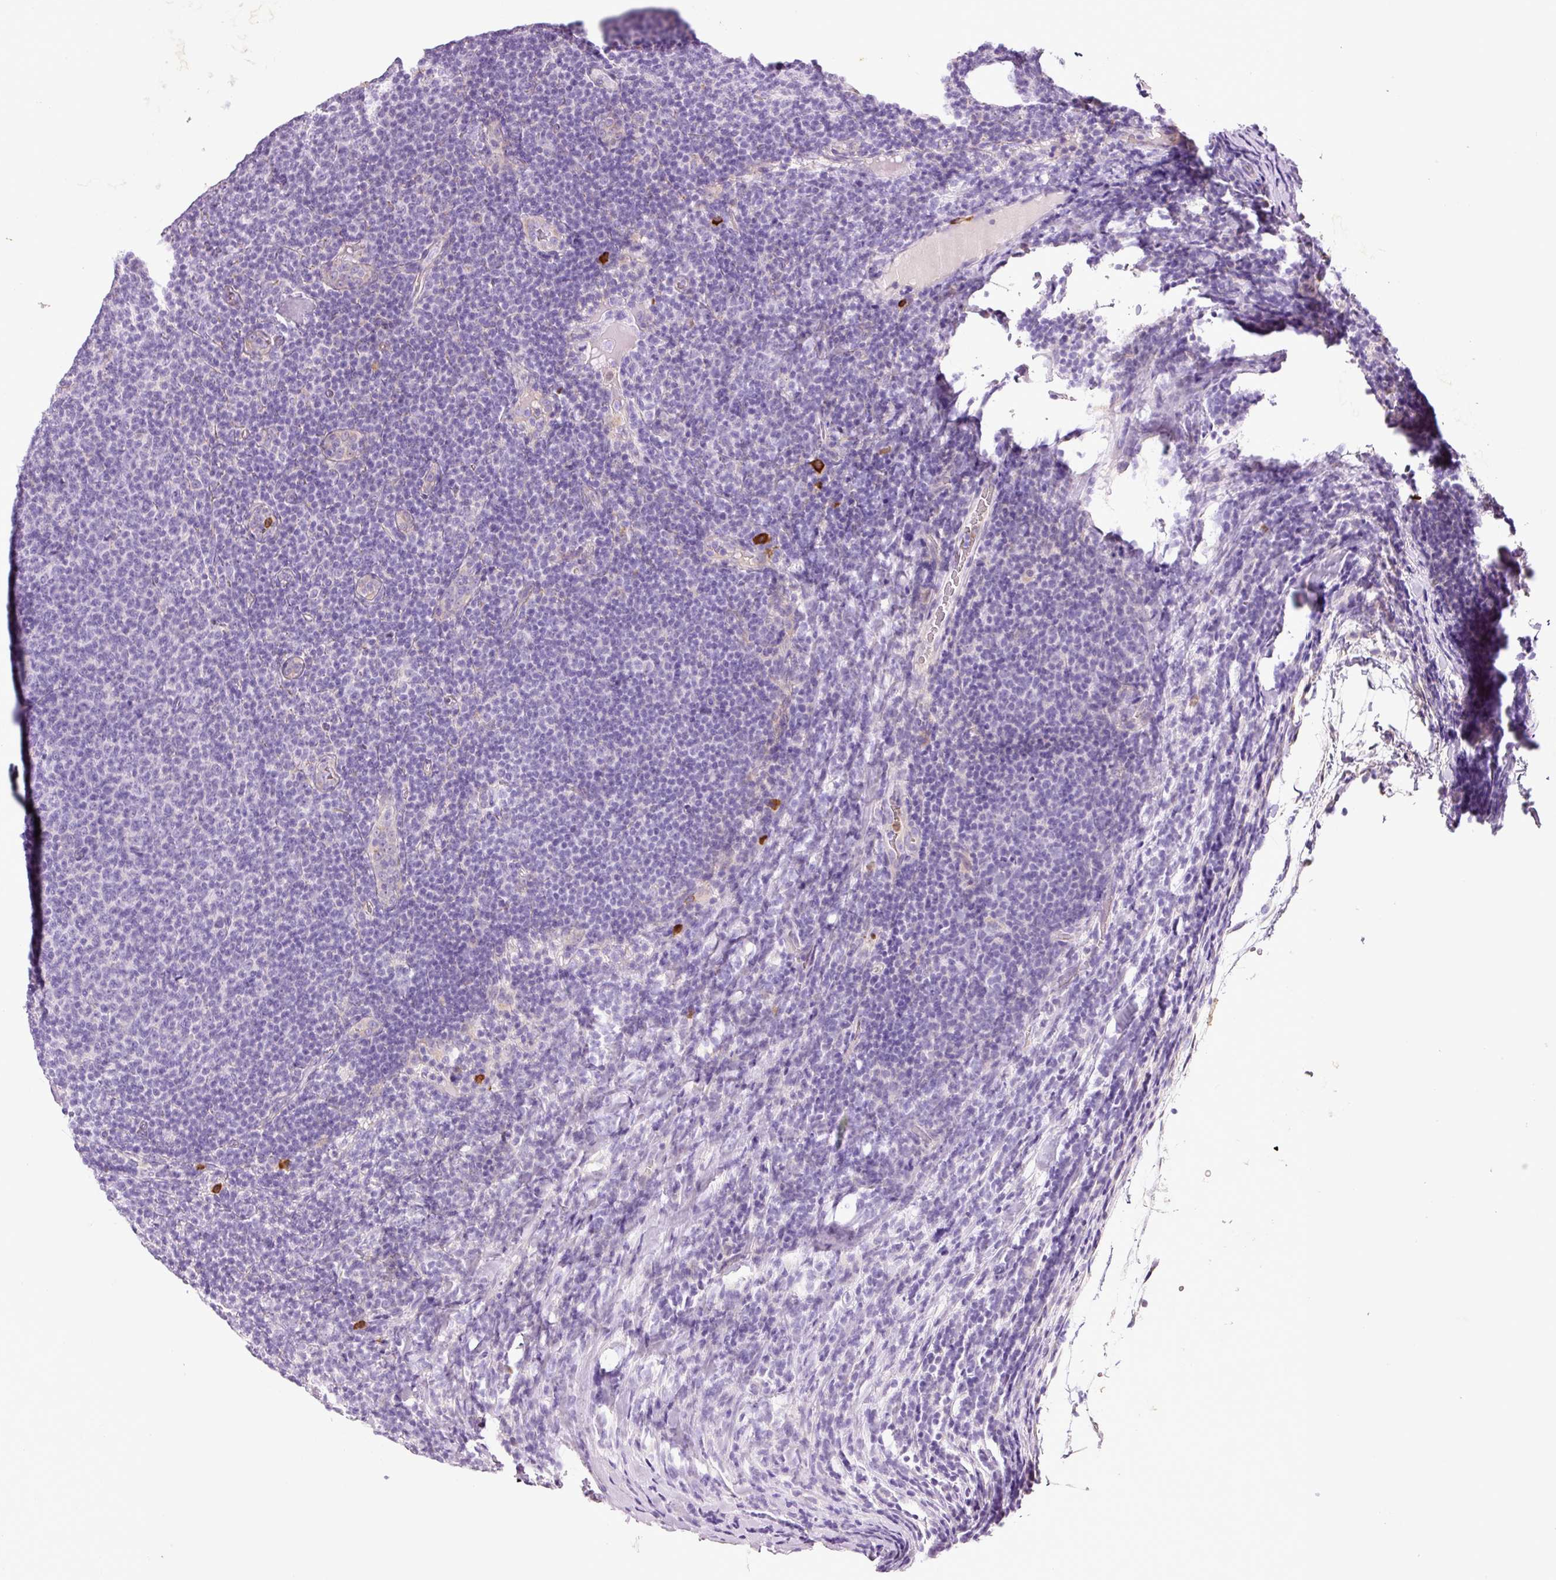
{"staining": {"intensity": "negative", "quantity": "none", "location": "none"}, "tissue": "lymphoma", "cell_type": "Tumor cells", "image_type": "cancer", "snomed": [{"axis": "morphology", "description": "Malignant lymphoma, non-Hodgkin's type, Low grade"}, {"axis": "topography", "description": "Lymph node"}], "caption": "Tumor cells show no significant protein staining in low-grade malignant lymphoma, non-Hodgkin's type.", "gene": "TMC8", "patient": {"sex": "male", "age": 66}}